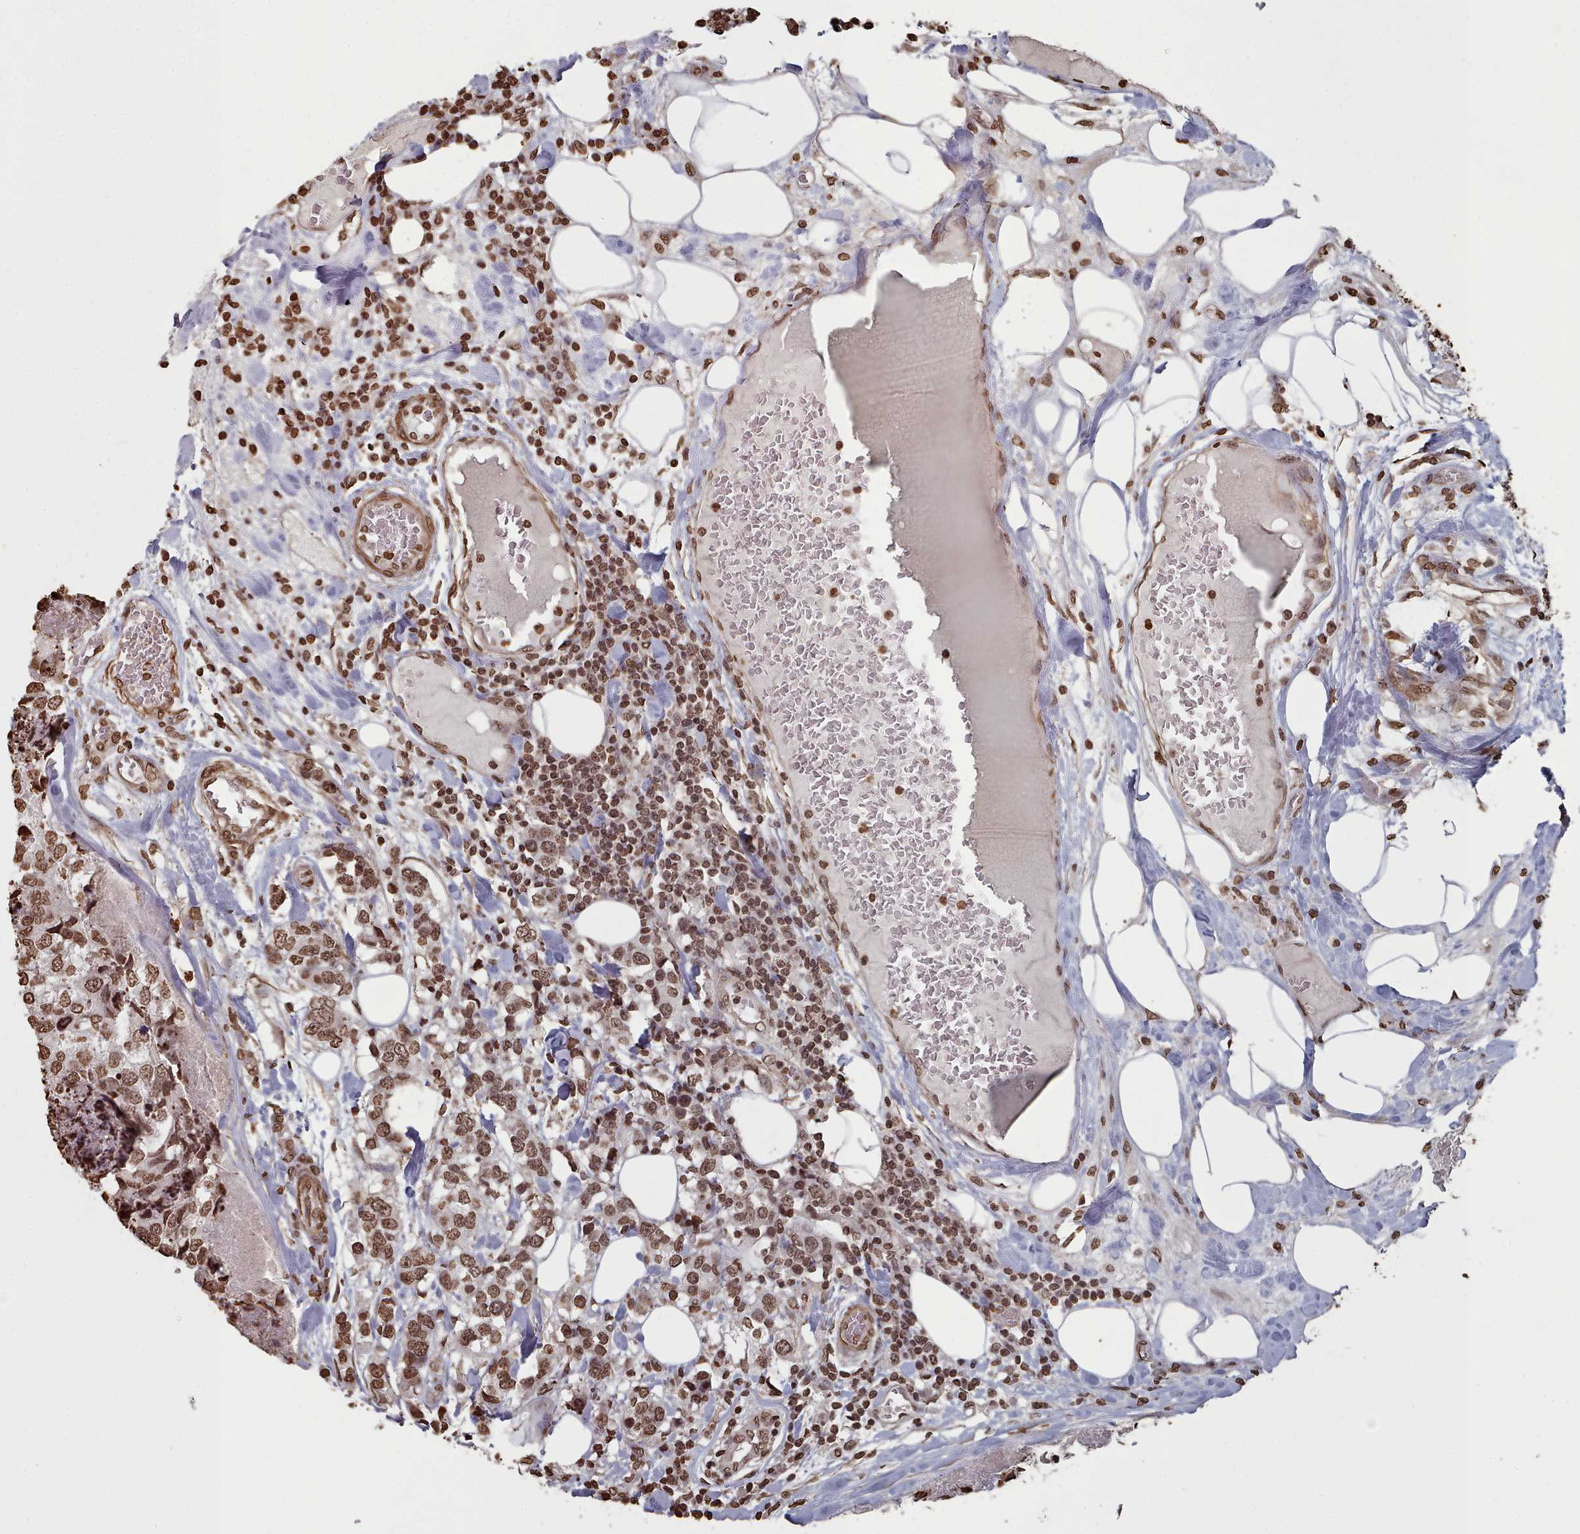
{"staining": {"intensity": "strong", "quantity": ">75%", "location": "nuclear"}, "tissue": "breast cancer", "cell_type": "Tumor cells", "image_type": "cancer", "snomed": [{"axis": "morphology", "description": "Lobular carcinoma"}, {"axis": "topography", "description": "Breast"}], "caption": "The histopathology image demonstrates immunohistochemical staining of breast lobular carcinoma. There is strong nuclear expression is seen in about >75% of tumor cells. Nuclei are stained in blue.", "gene": "PLEKHG5", "patient": {"sex": "female", "age": 59}}